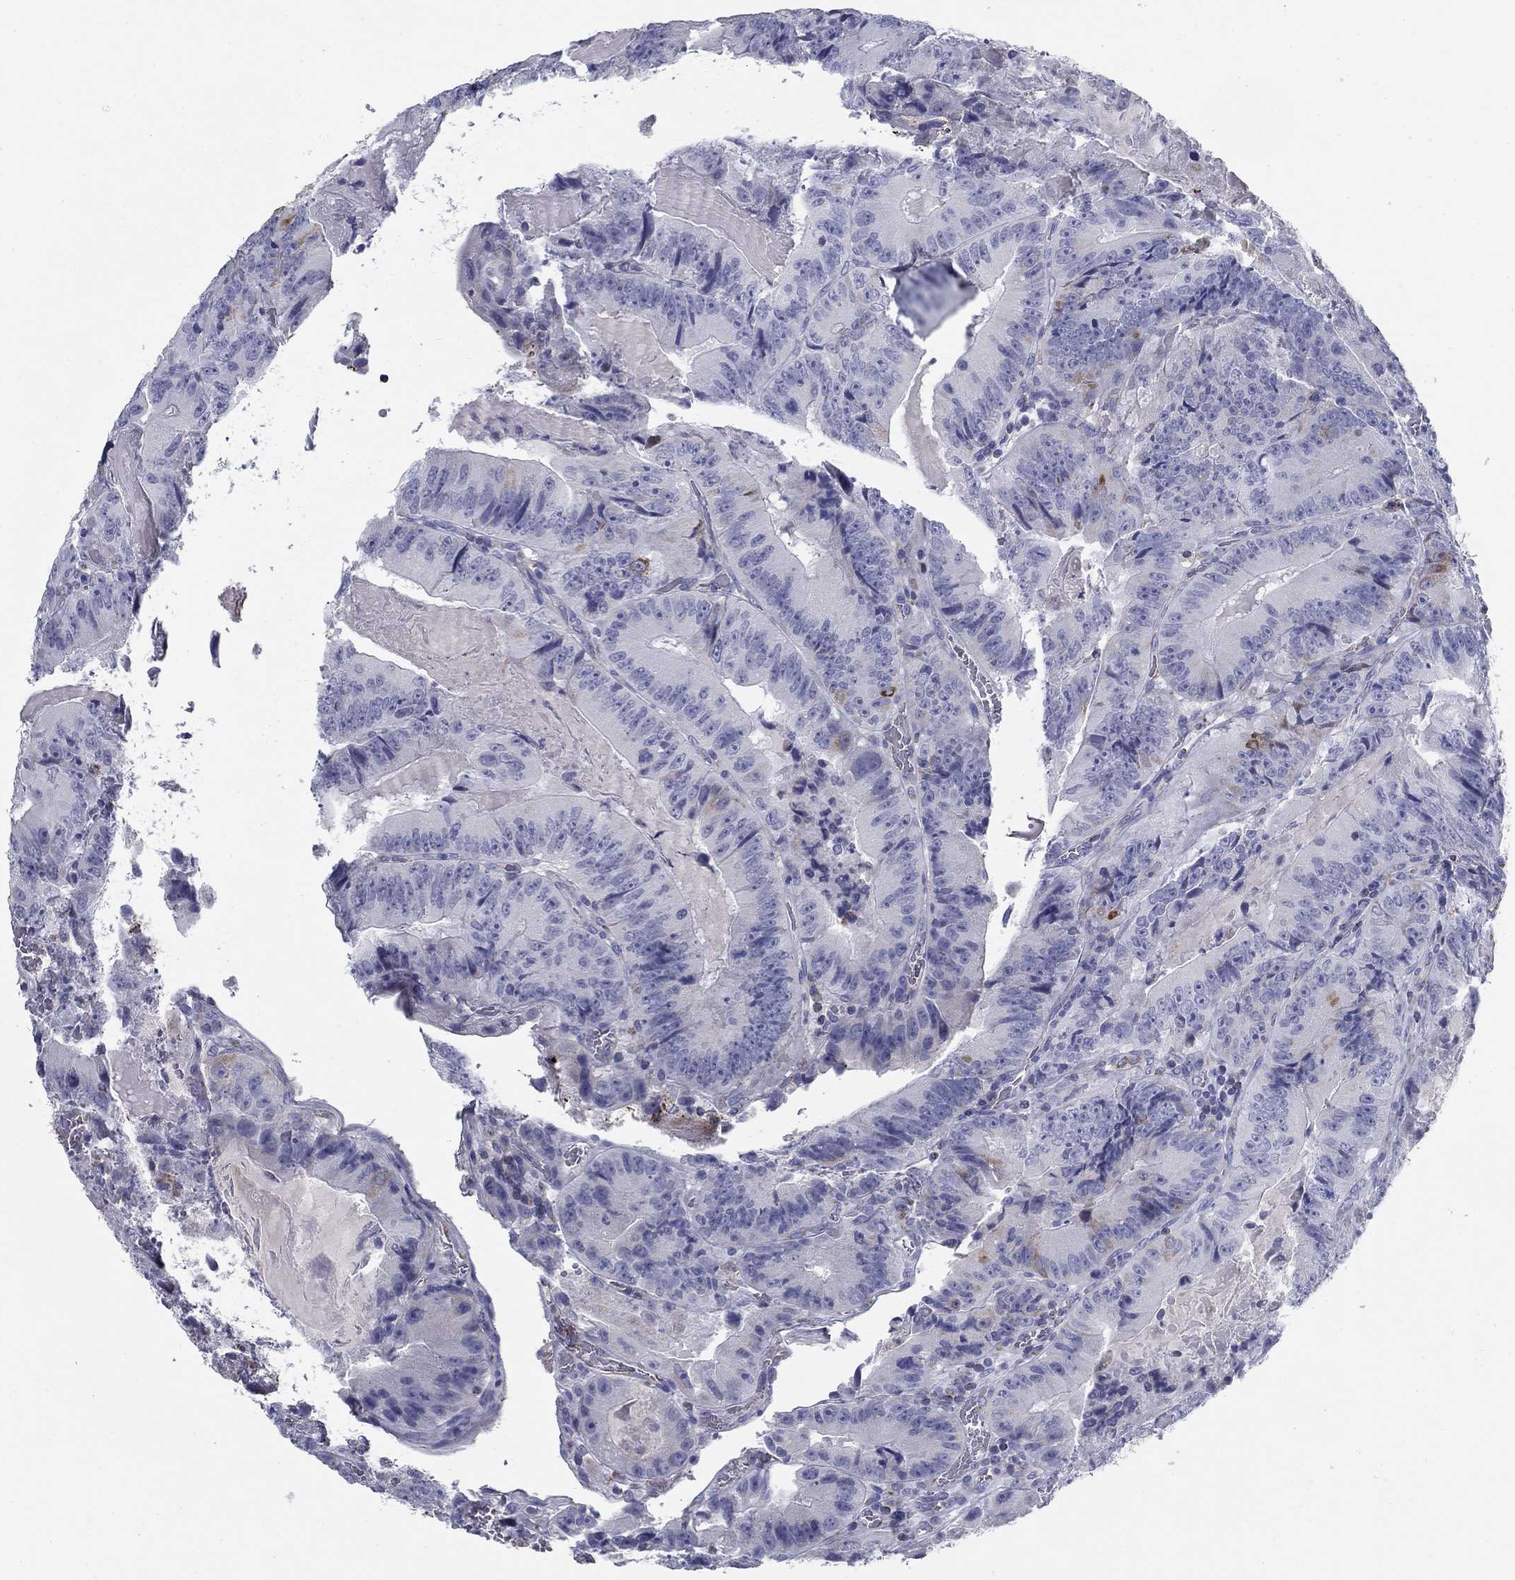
{"staining": {"intensity": "negative", "quantity": "none", "location": "none"}, "tissue": "colorectal cancer", "cell_type": "Tumor cells", "image_type": "cancer", "snomed": [{"axis": "morphology", "description": "Adenocarcinoma, NOS"}, {"axis": "topography", "description": "Colon"}], "caption": "The immunohistochemistry histopathology image has no significant staining in tumor cells of colorectal adenocarcinoma tissue.", "gene": "NDUFA4L2", "patient": {"sex": "female", "age": 86}}